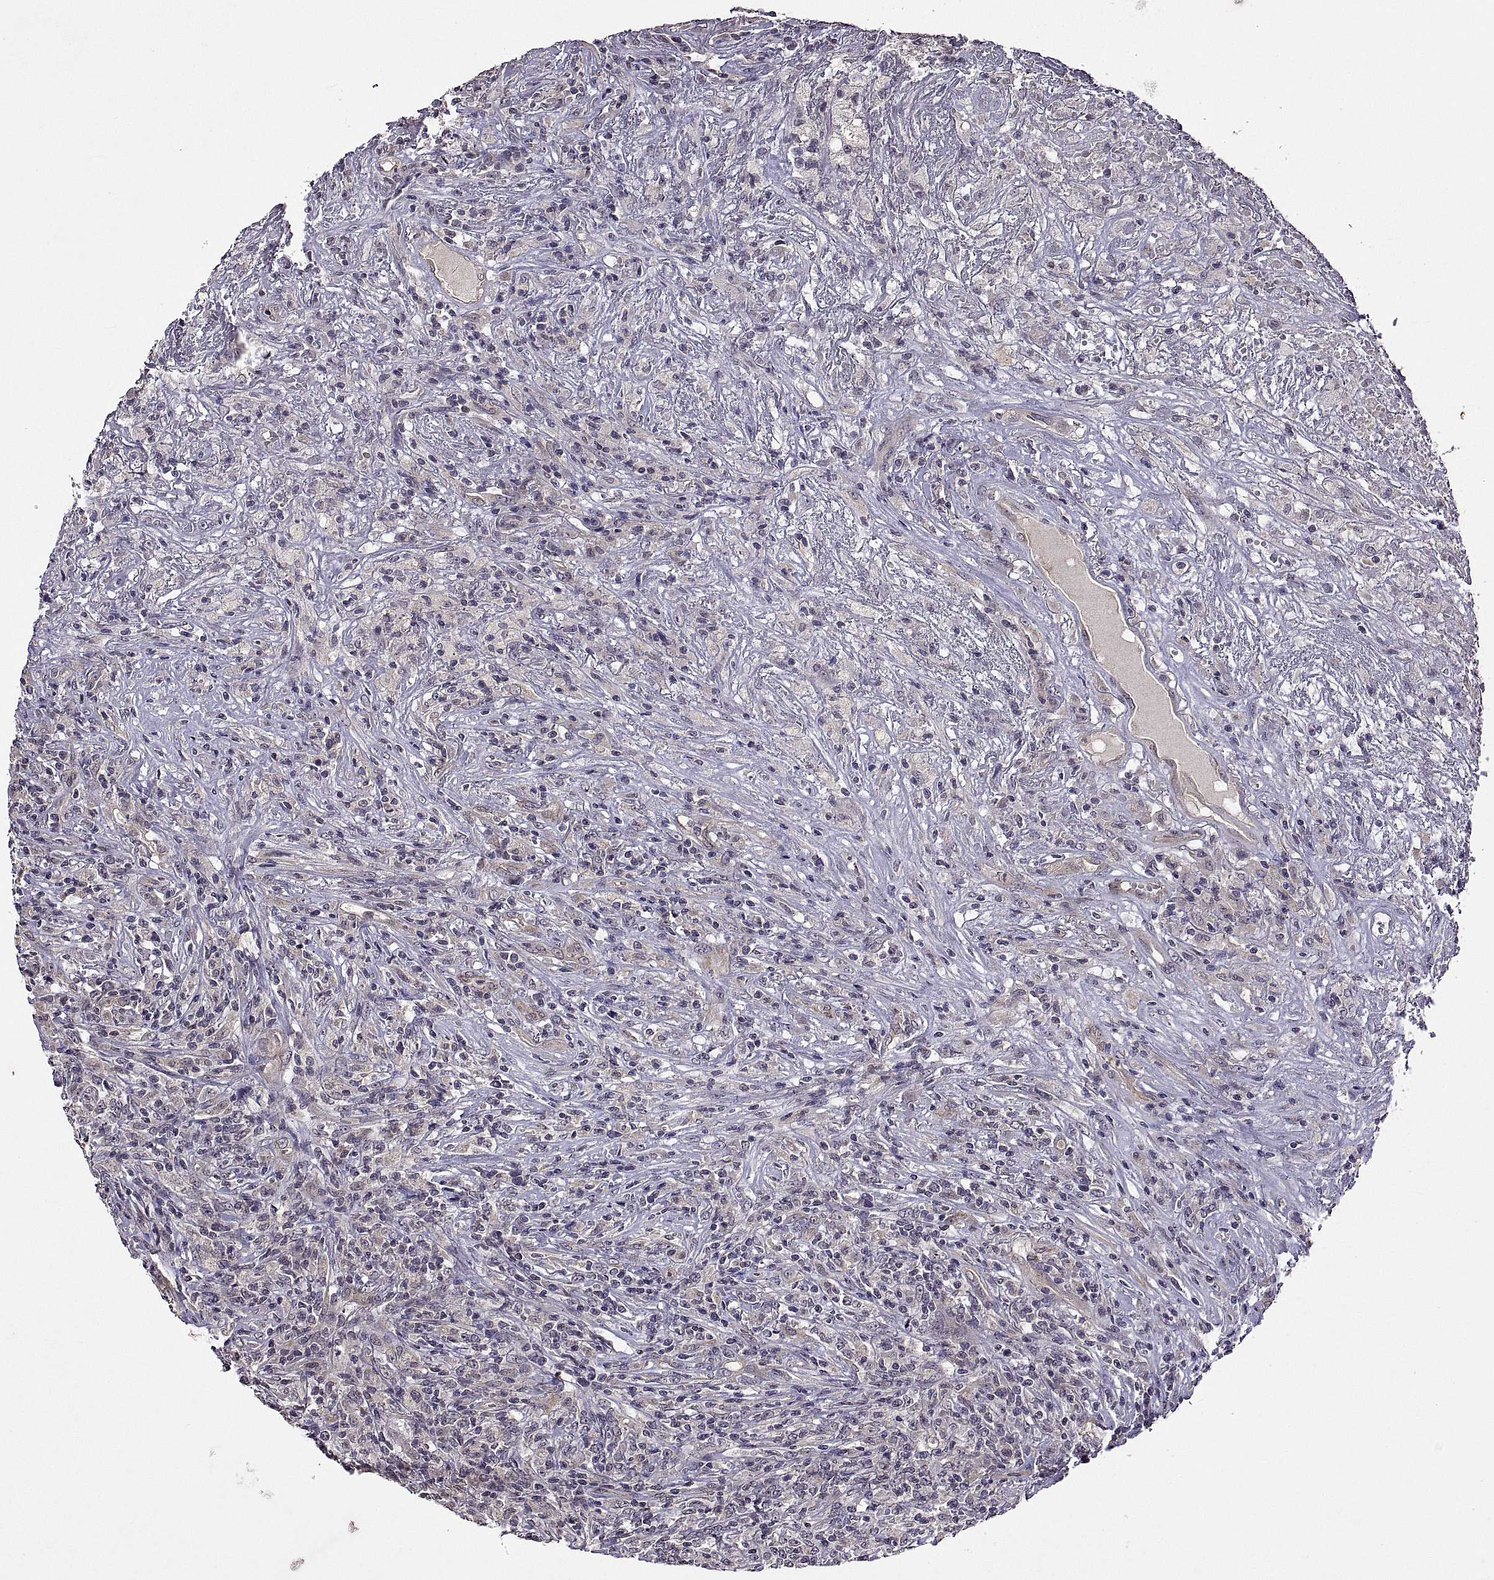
{"staining": {"intensity": "negative", "quantity": "none", "location": "none"}, "tissue": "lymphoma", "cell_type": "Tumor cells", "image_type": "cancer", "snomed": [{"axis": "morphology", "description": "Malignant lymphoma, non-Hodgkin's type, High grade"}, {"axis": "topography", "description": "Lung"}], "caption": "Human lymphoma stained for a protein using immunohistochemistry (IHC) reveals no staining in tumor cells.", "gene": "LAMA1", "patient": {"sex": "male", "age": 79}}